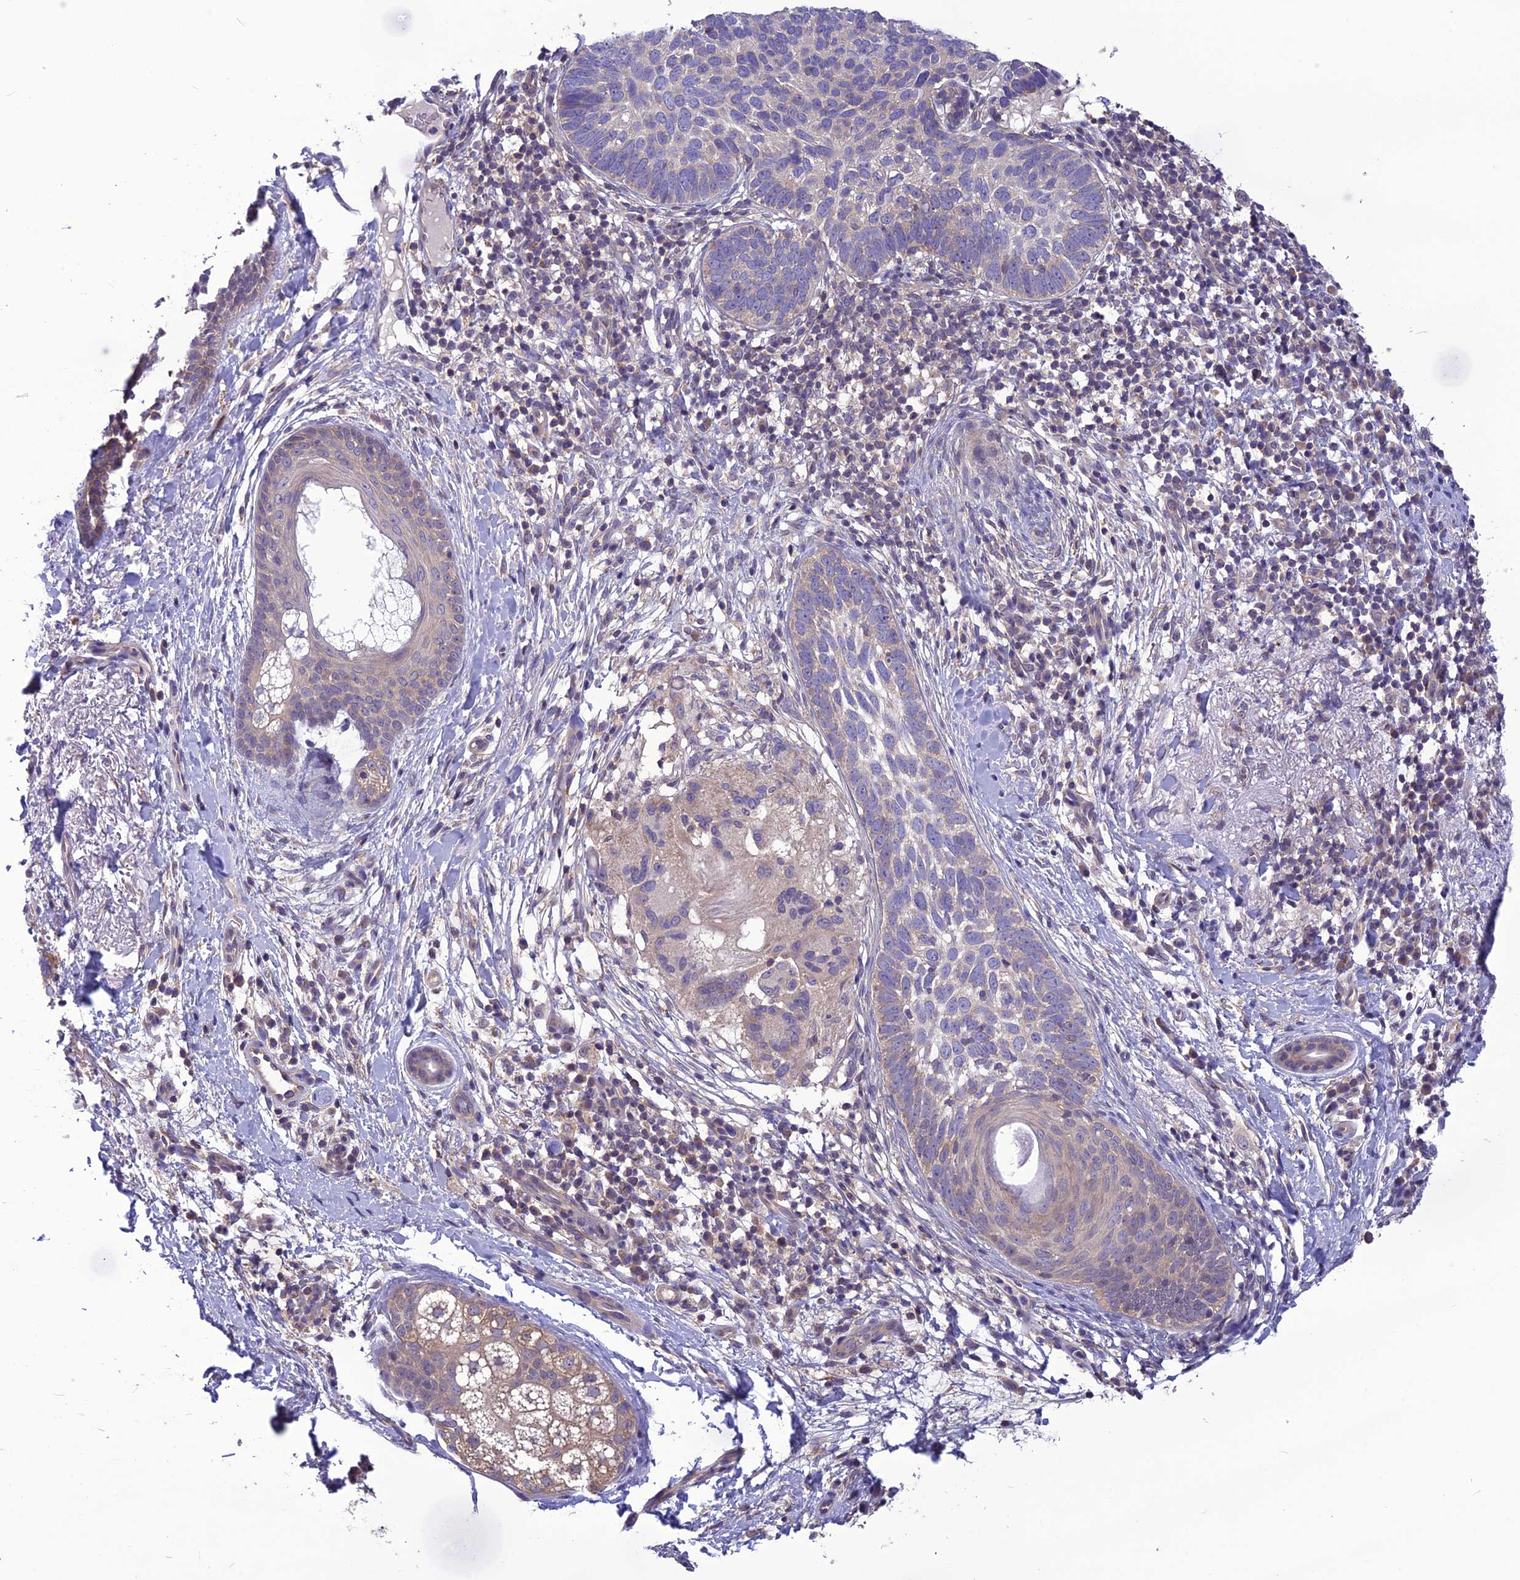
{"staining": {"intensity": "negative", "quantity": "none", "location": "none"}, "tissue": "skin cancer", "cell_type": "Tumor cells", "image_type": "cancer", "snomed": [{"axis": "morphology", "description": "Basal cell carcinoma"}, {"axis": "topography", "description": "Skin"}], "caption": "DAB (3,3'-diaminobenzidine) immunohistochemical staining of human skin cancer (basal cell carcinoma) reveals no significant staining in tumor cells.", "gene": "PSMF1", "patient": {"sex": "male", "age": 85}}